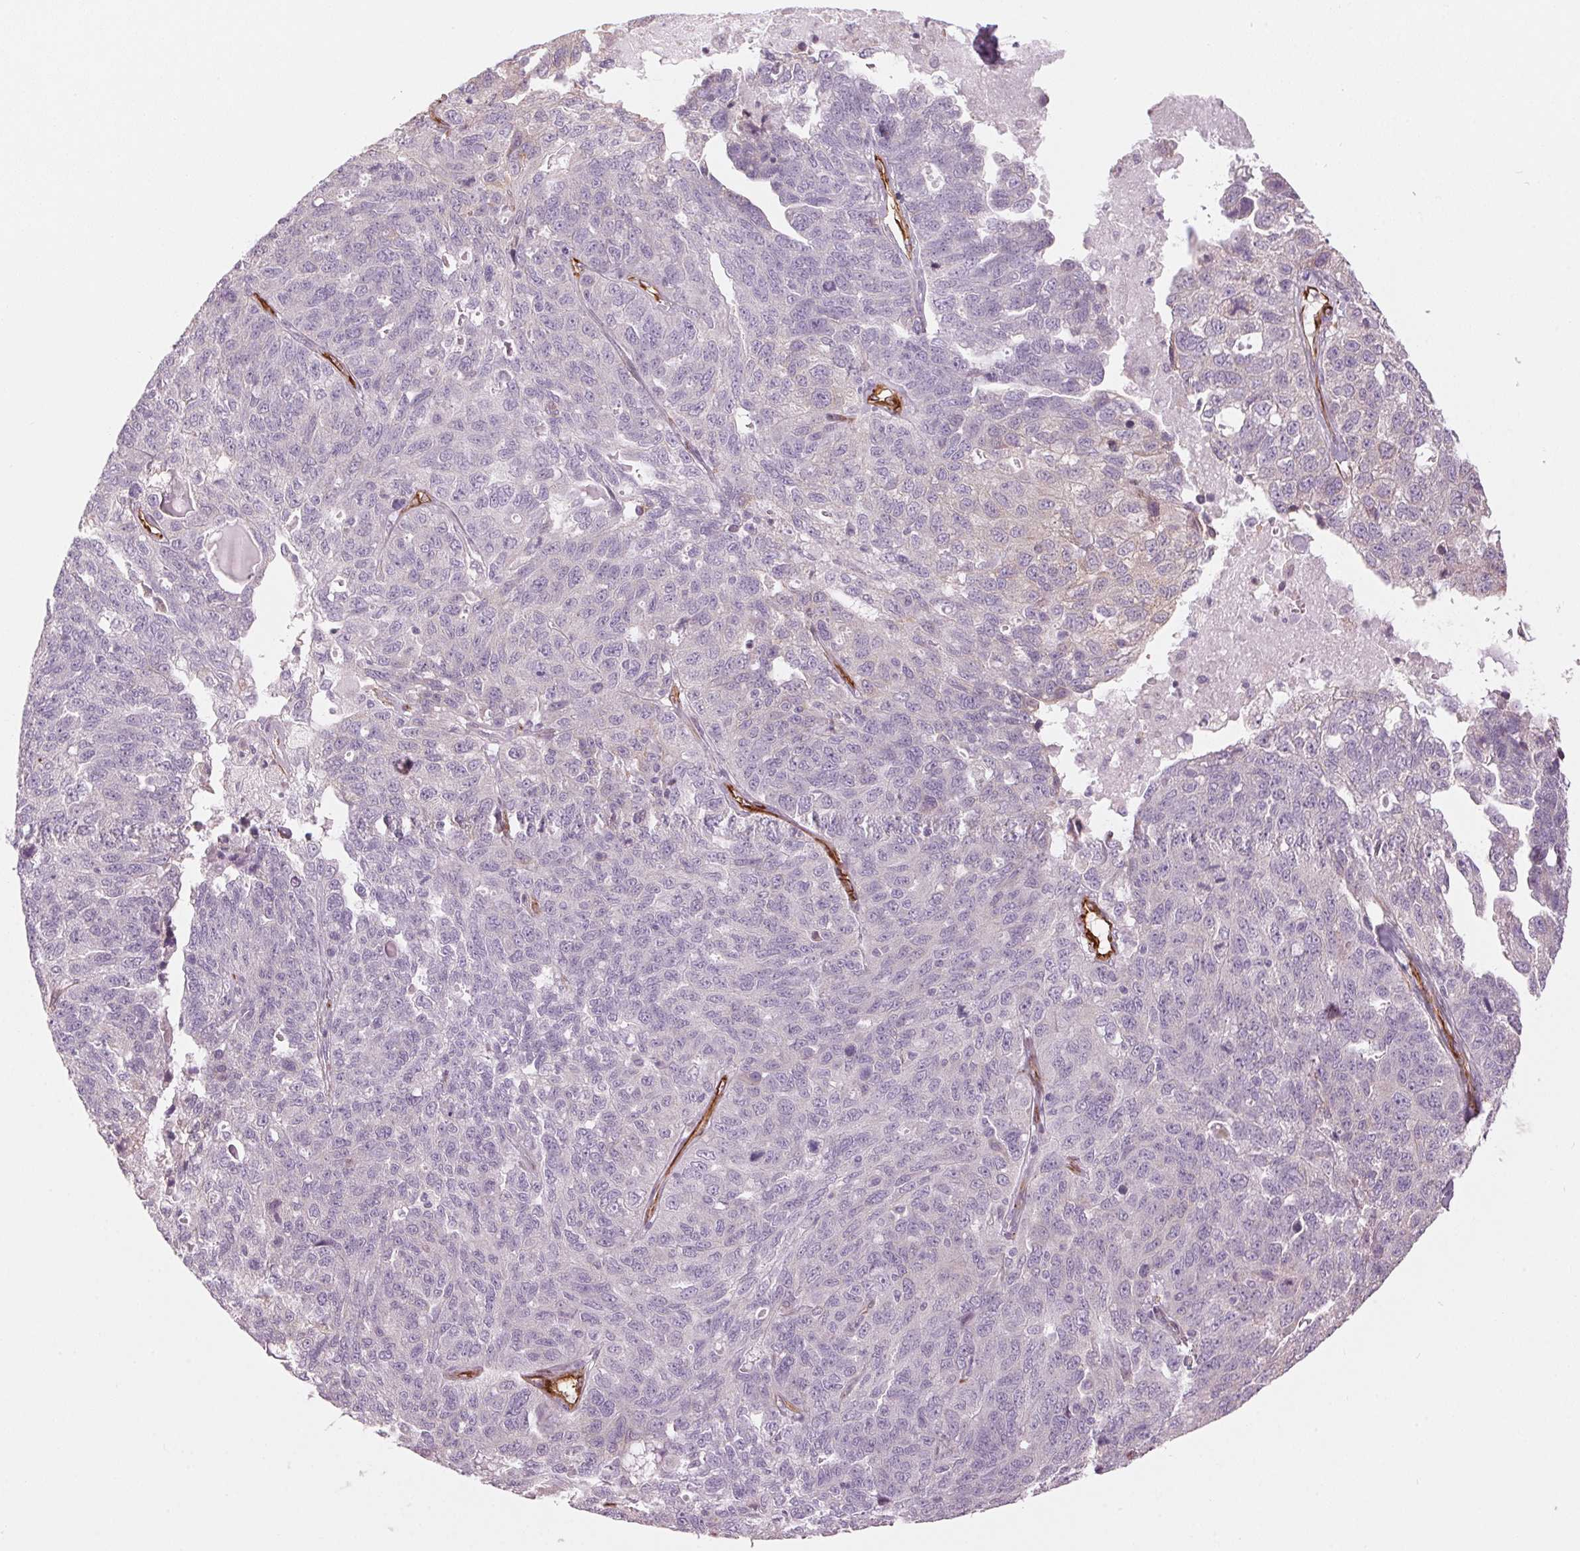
{"staining": {"intensity": "negative", "quantity": "none", "location": "none"}, "tissue": "ovarian cancer", "cell_type": "Tumor cells", "image_type": "cancer", "snomed": [{"axis": "morphology", "description": "Cystadenocarcinoma, serous, NOS"}, {"axis": "topography", "description": "Ovary"}], "caption": "Protein analysis of ovarian serous cystadenocarcinoma demonstrates no significant expression in tumor cells.", "gene": "CLPS", "patient": {"sex": "female", "age": 71}}